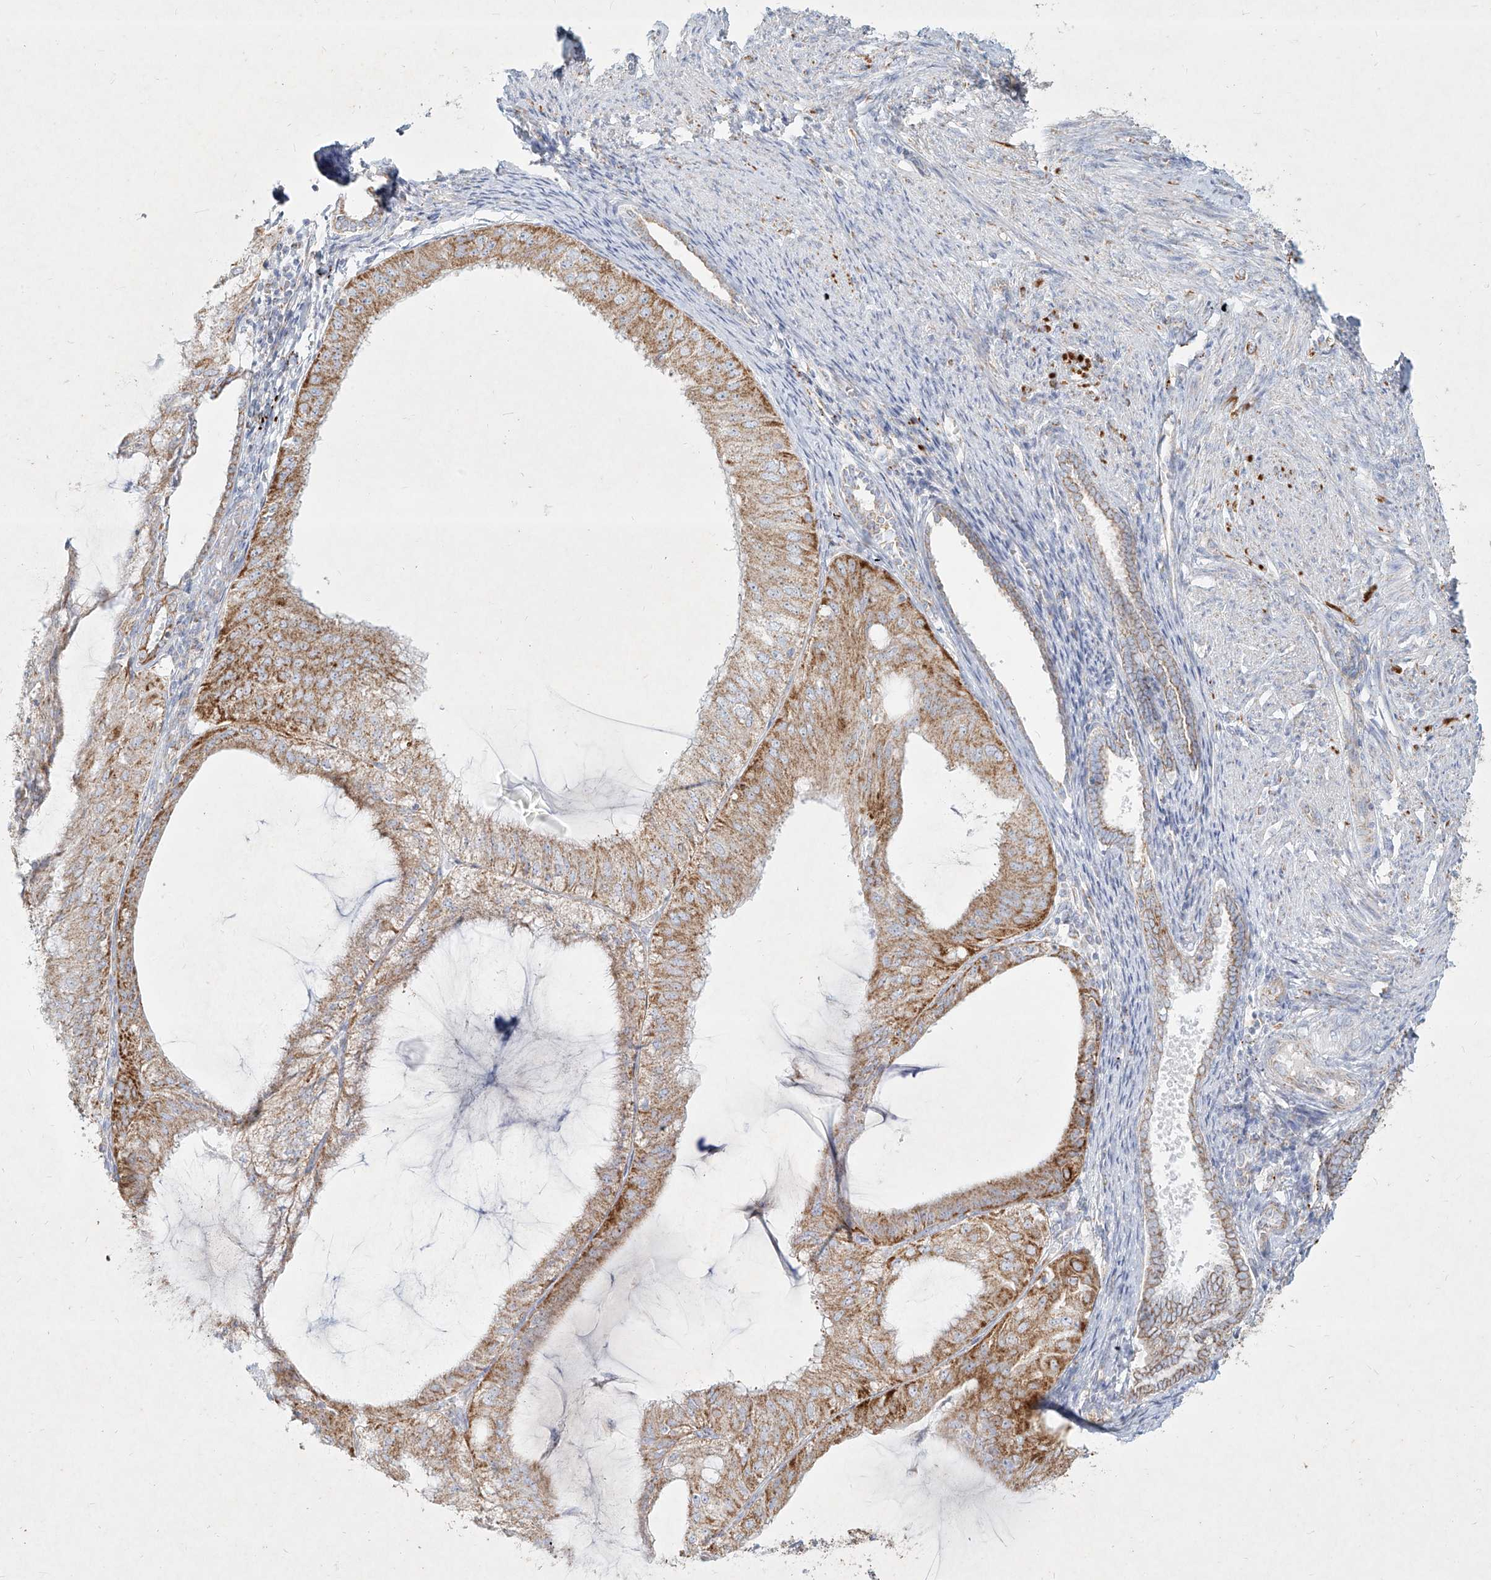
{"staining": {"intensity": "moderate", "quantity": ">75%", "location": "cytoplasmic/membranous"}, "tissue": "endometrial cancer", "cell_type": "Tumor cells", "image_type": "cancer", "snomed": [{"axis": "morphology", "description": "Adenocarcinoma, NOS"}, {"axis": "topography", "description": "Endometrium"}], "caption": "A histopathology image of endometrial cancer stained for a protein displays moderate cytoplasmic/membranous brown staining in tumor cells.", "gene": "MTX2", "patient": {"sex": "female", "age": 81}}